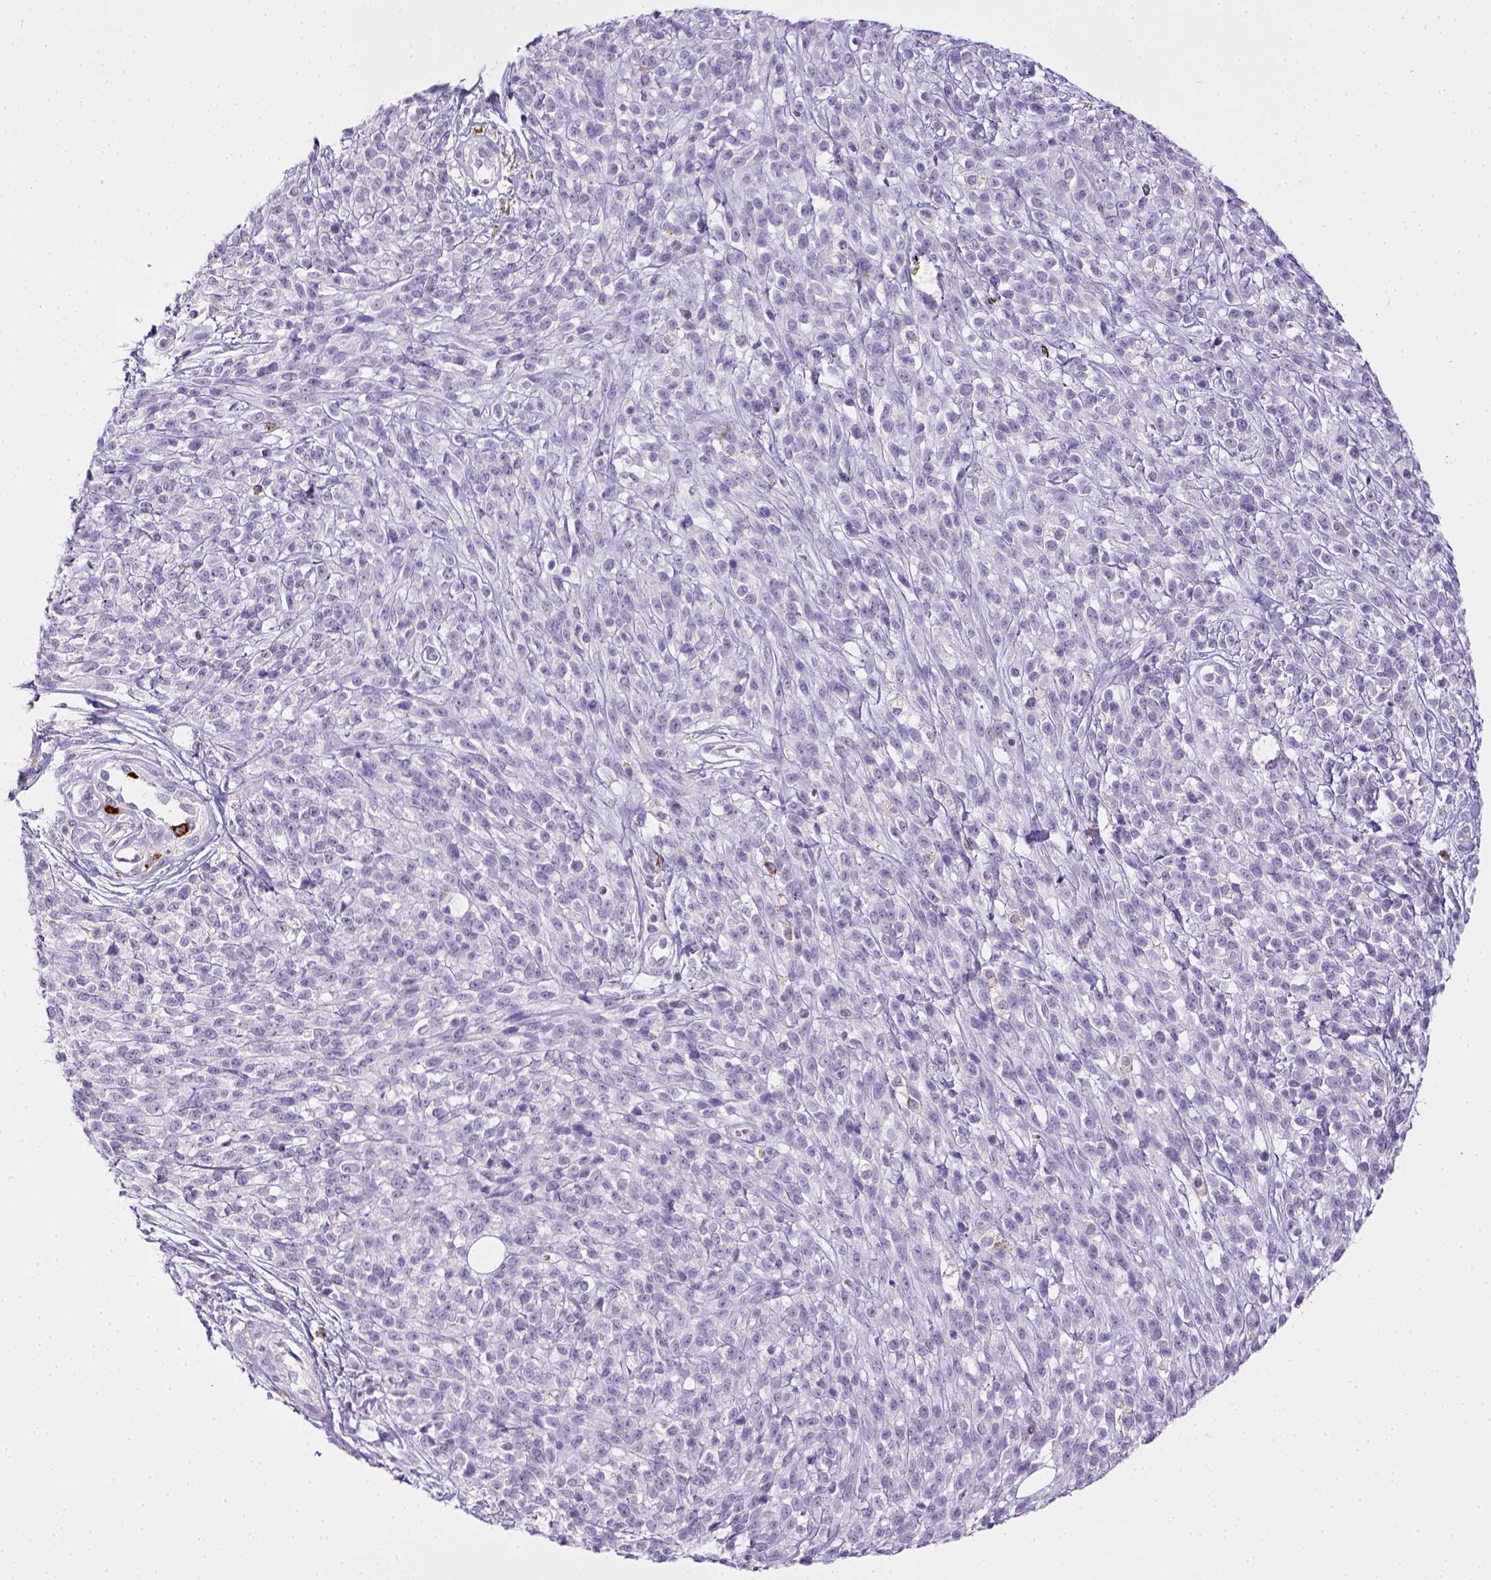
{"staining": {"intensity": "negative", "quantity": "none", "location": "none"}, "tissue": "melanoma", "cell_type": "Tumor cells", "image_type": "cancer", "snomed": [{"axis": "morphology", "description": "Malignant melanoma, NOS"}, {"axis": "topography", "description": "Skin"}, {"axis": "topography", "description": "Skin of trunk"}], "caption": "DAB (3,3'-diaminobenzidine) immunohistochemical staining of melanoma exhibits no significant positivity in tumor cells.", "gene": "ITGAM", "patient": {"sex": "male", "age": 74}}